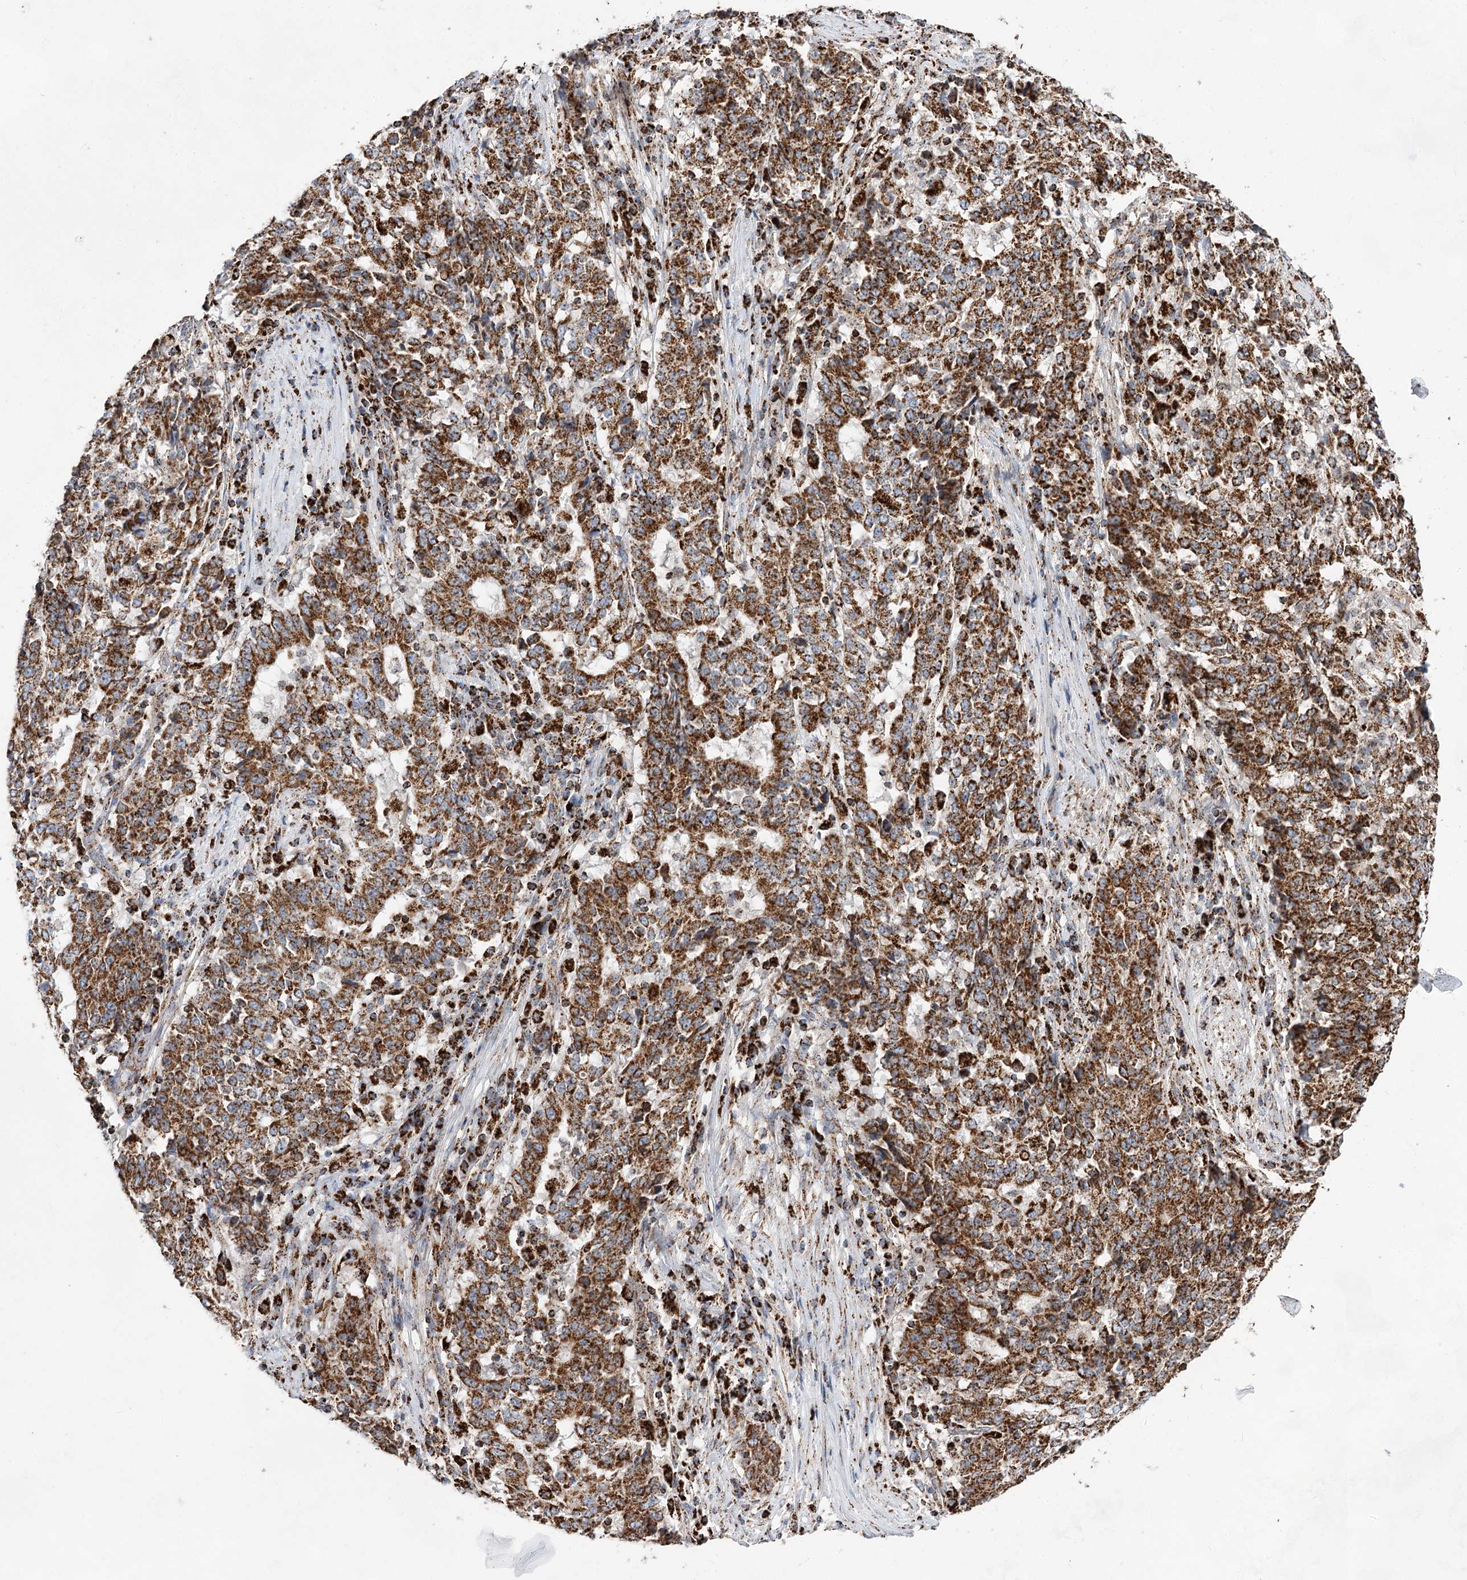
{"staining": {"intensity": "strong", "quantity": ">75%", "location": "cytoplasmic/membranous"}, "tissue": "stomach cancer", "cell_type": "Tumor cells", "image_type": "cancer", "snomed": [{"axis": "morphology", "description": "Adenocarcinoma, NOS"}, {"axis": "topography", "description": "Stomach"}], "caption": "Stomach adenocarcinoma stained with DAB (3,3'-diaminobenzidine) immunohistochemistry (IHC) exhibits high levels of strong cytoplasmic/membranous expression in approximately >75% of tumor cells.", "gene": "NADK2", "patient": {"sex": "male", "age": 59}}